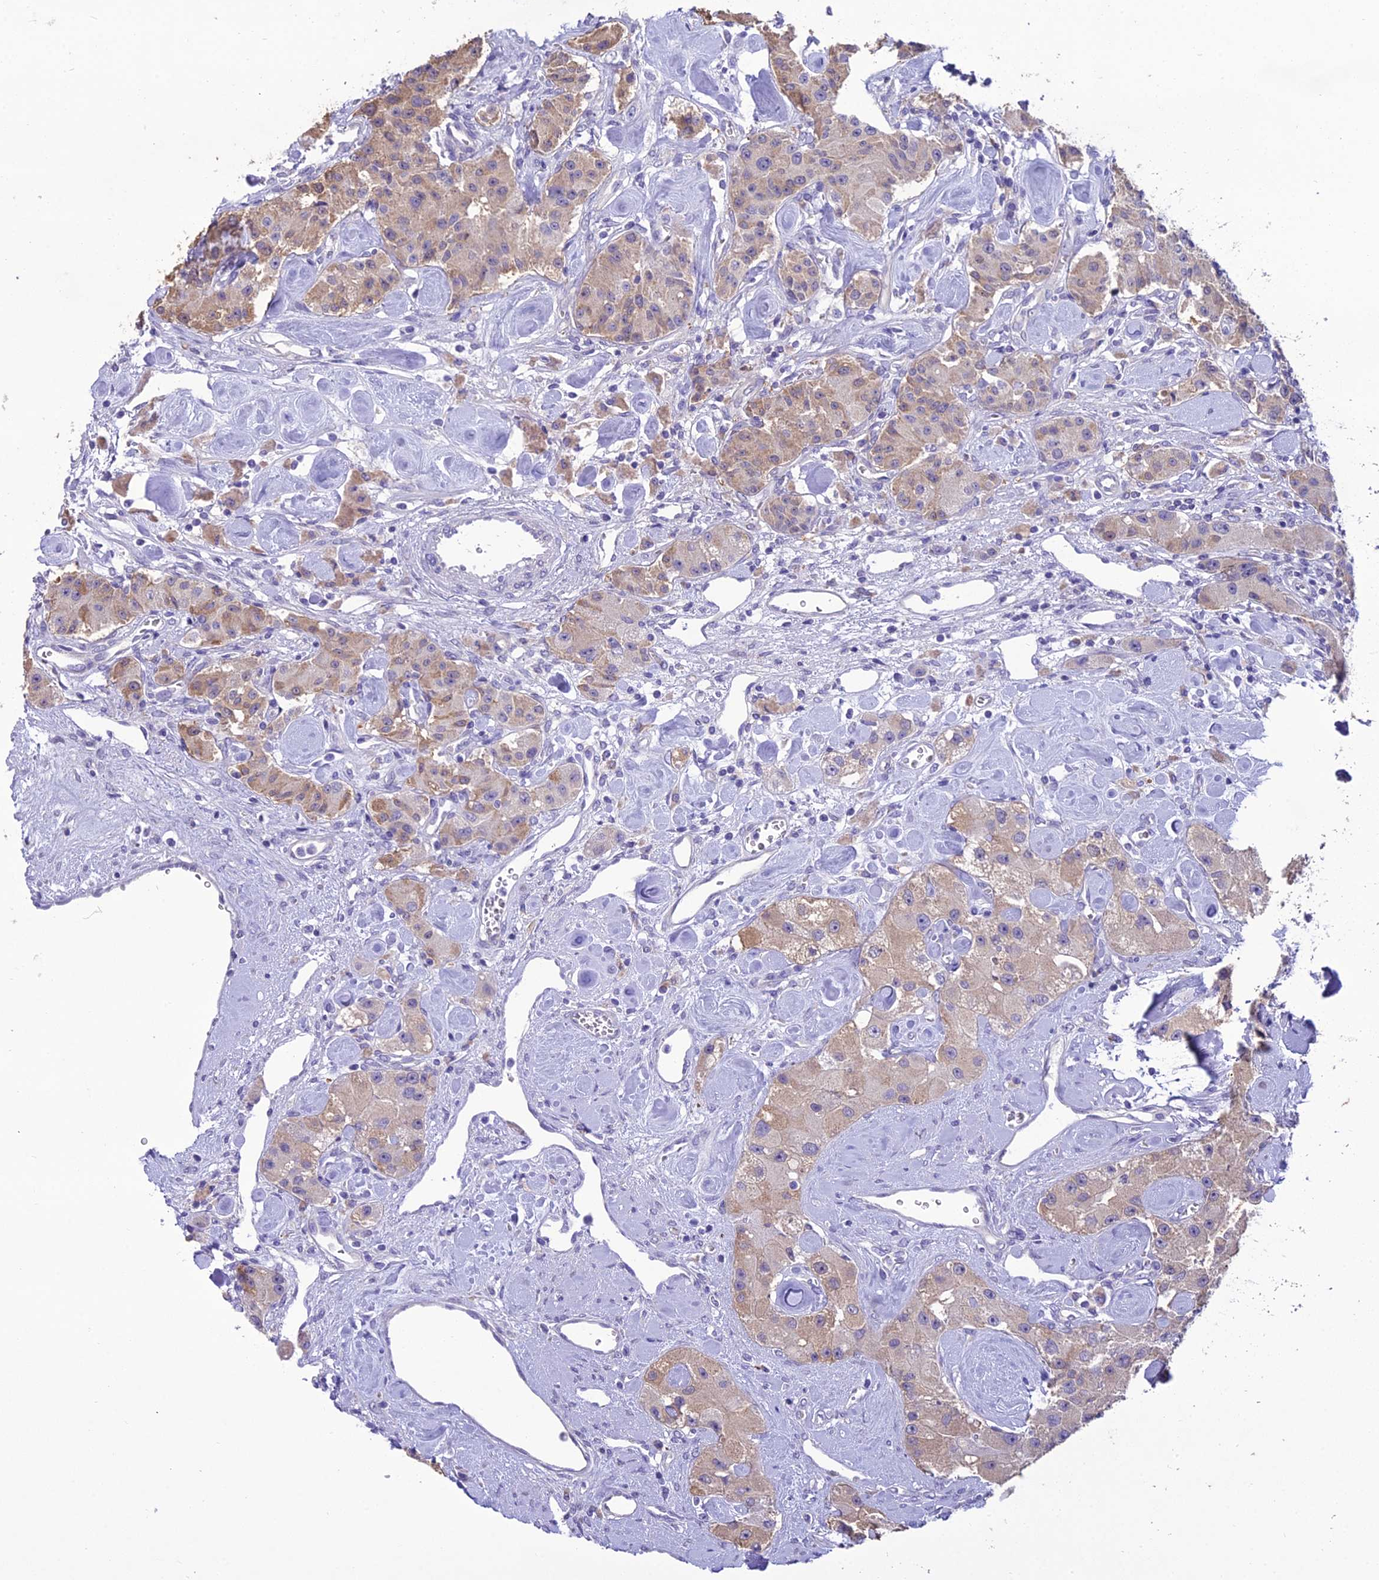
{"staining": {"intensity": "weak", "quantity": ">75%", "location": "cytoplasmic/membranous"}, "tissue": "carcinoid", "cell_type": "Tumor cells", "image_type": "cancer", "snomed": [{"axis": "morphology", "description": "Carcinoid, malignant, NOS"}, {"axis": "topography", "description": "Pancreas"}], "caption": "Immunohistochemistry (IHC) histopathology image of human carcinoid stained for a protein (brown), which displays low levels of weak cytoplasmic/membranous positivity in approximately >75% of tumor cells.", "gene": "SCRT1", "patient": {"sex": "male", "age": 41}}